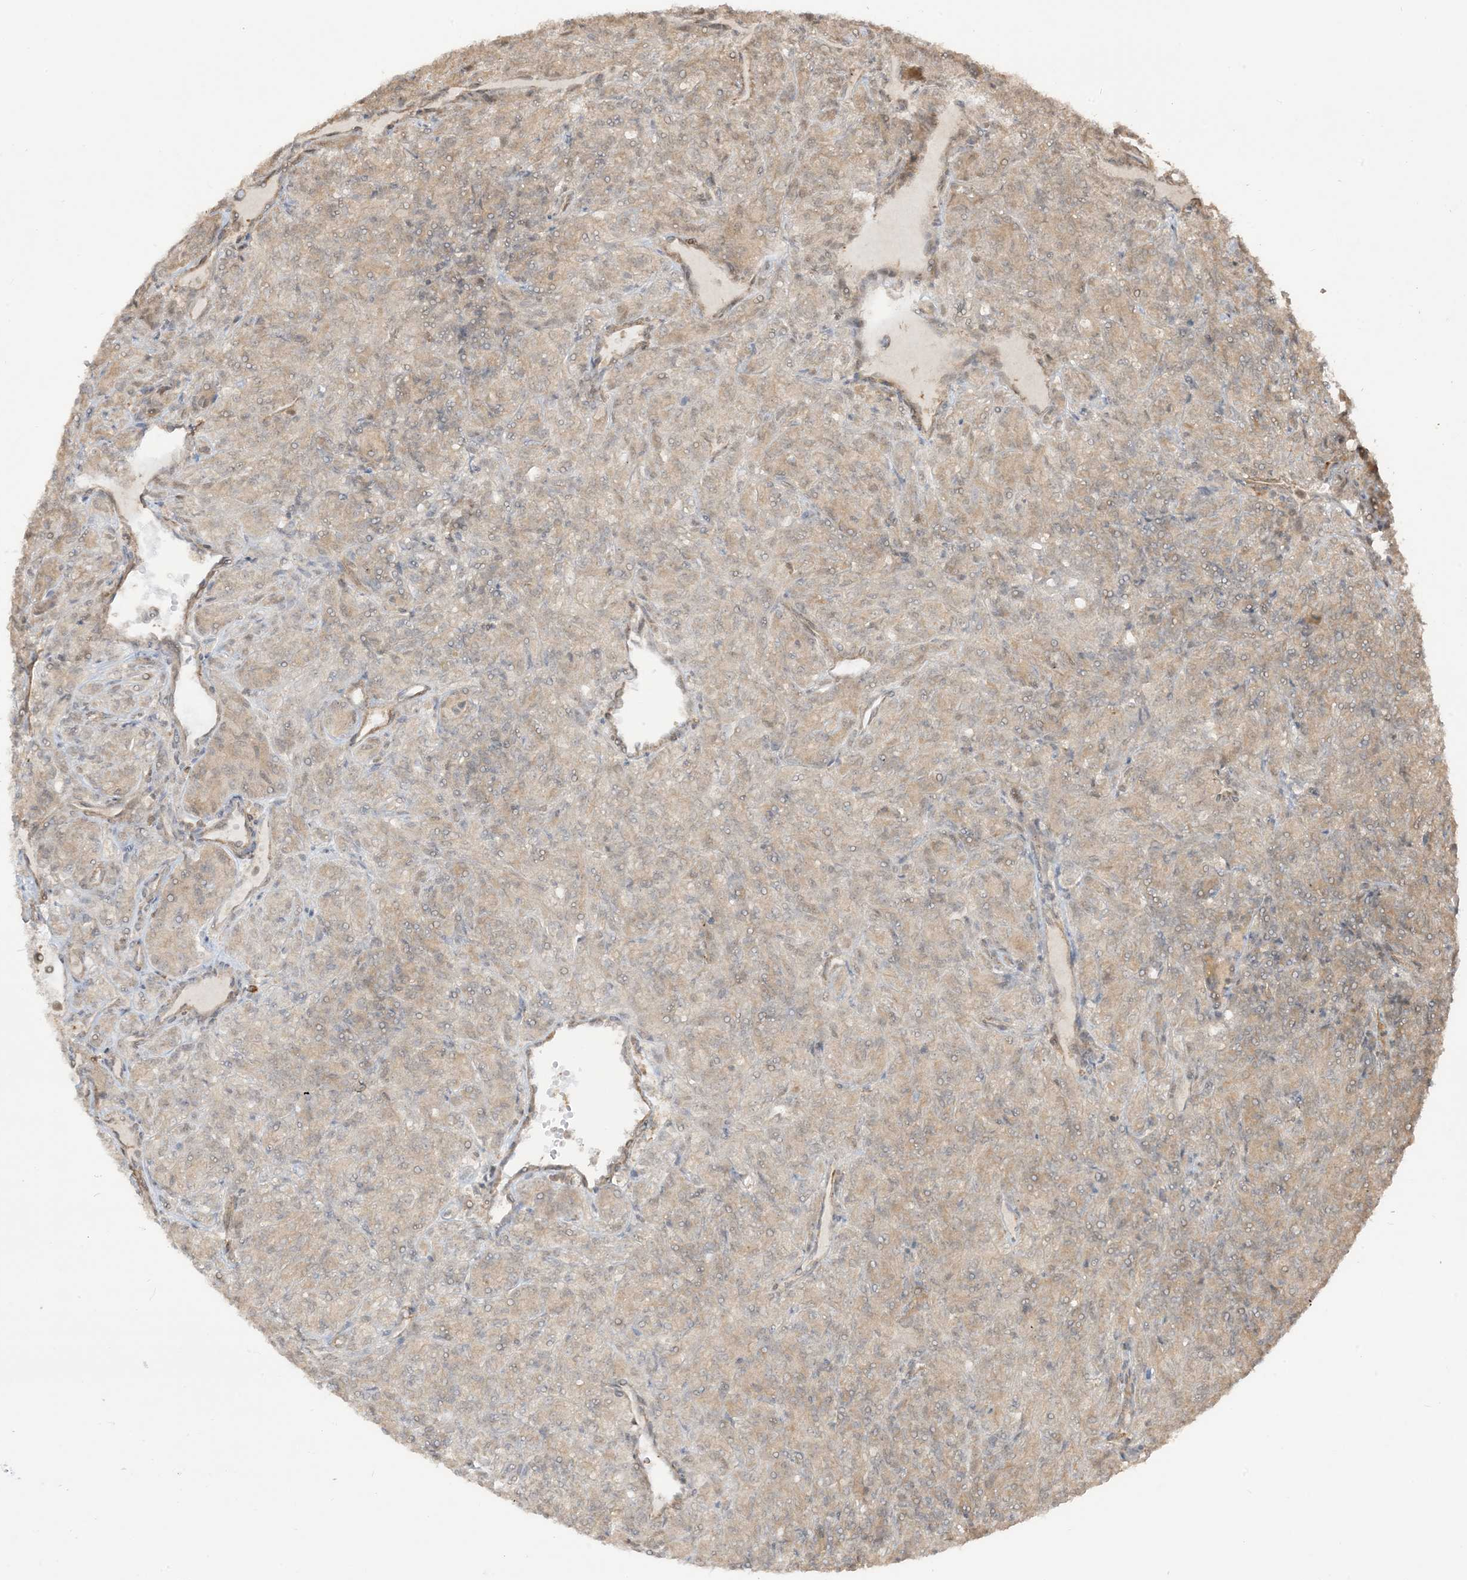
{"staining": {"intensity": "weak", "quantity": "<25%", "location": "cytoplasmic/membranous"}, "tissue": "renal cancer", "cell_type": "Tumor cells", "image_type": "cancer", "snomed": [{"axis": "morphology", "description": "Adenocarcinoma, NOS"}, {"axis": "topography", "description": "Kidney"}], "caption": "Renal adenocarcinoma stained for a protein using IHC shows no staining tumor cells.", "gene": "TBCC", "patient": {"sex": "male", "age": 77}}